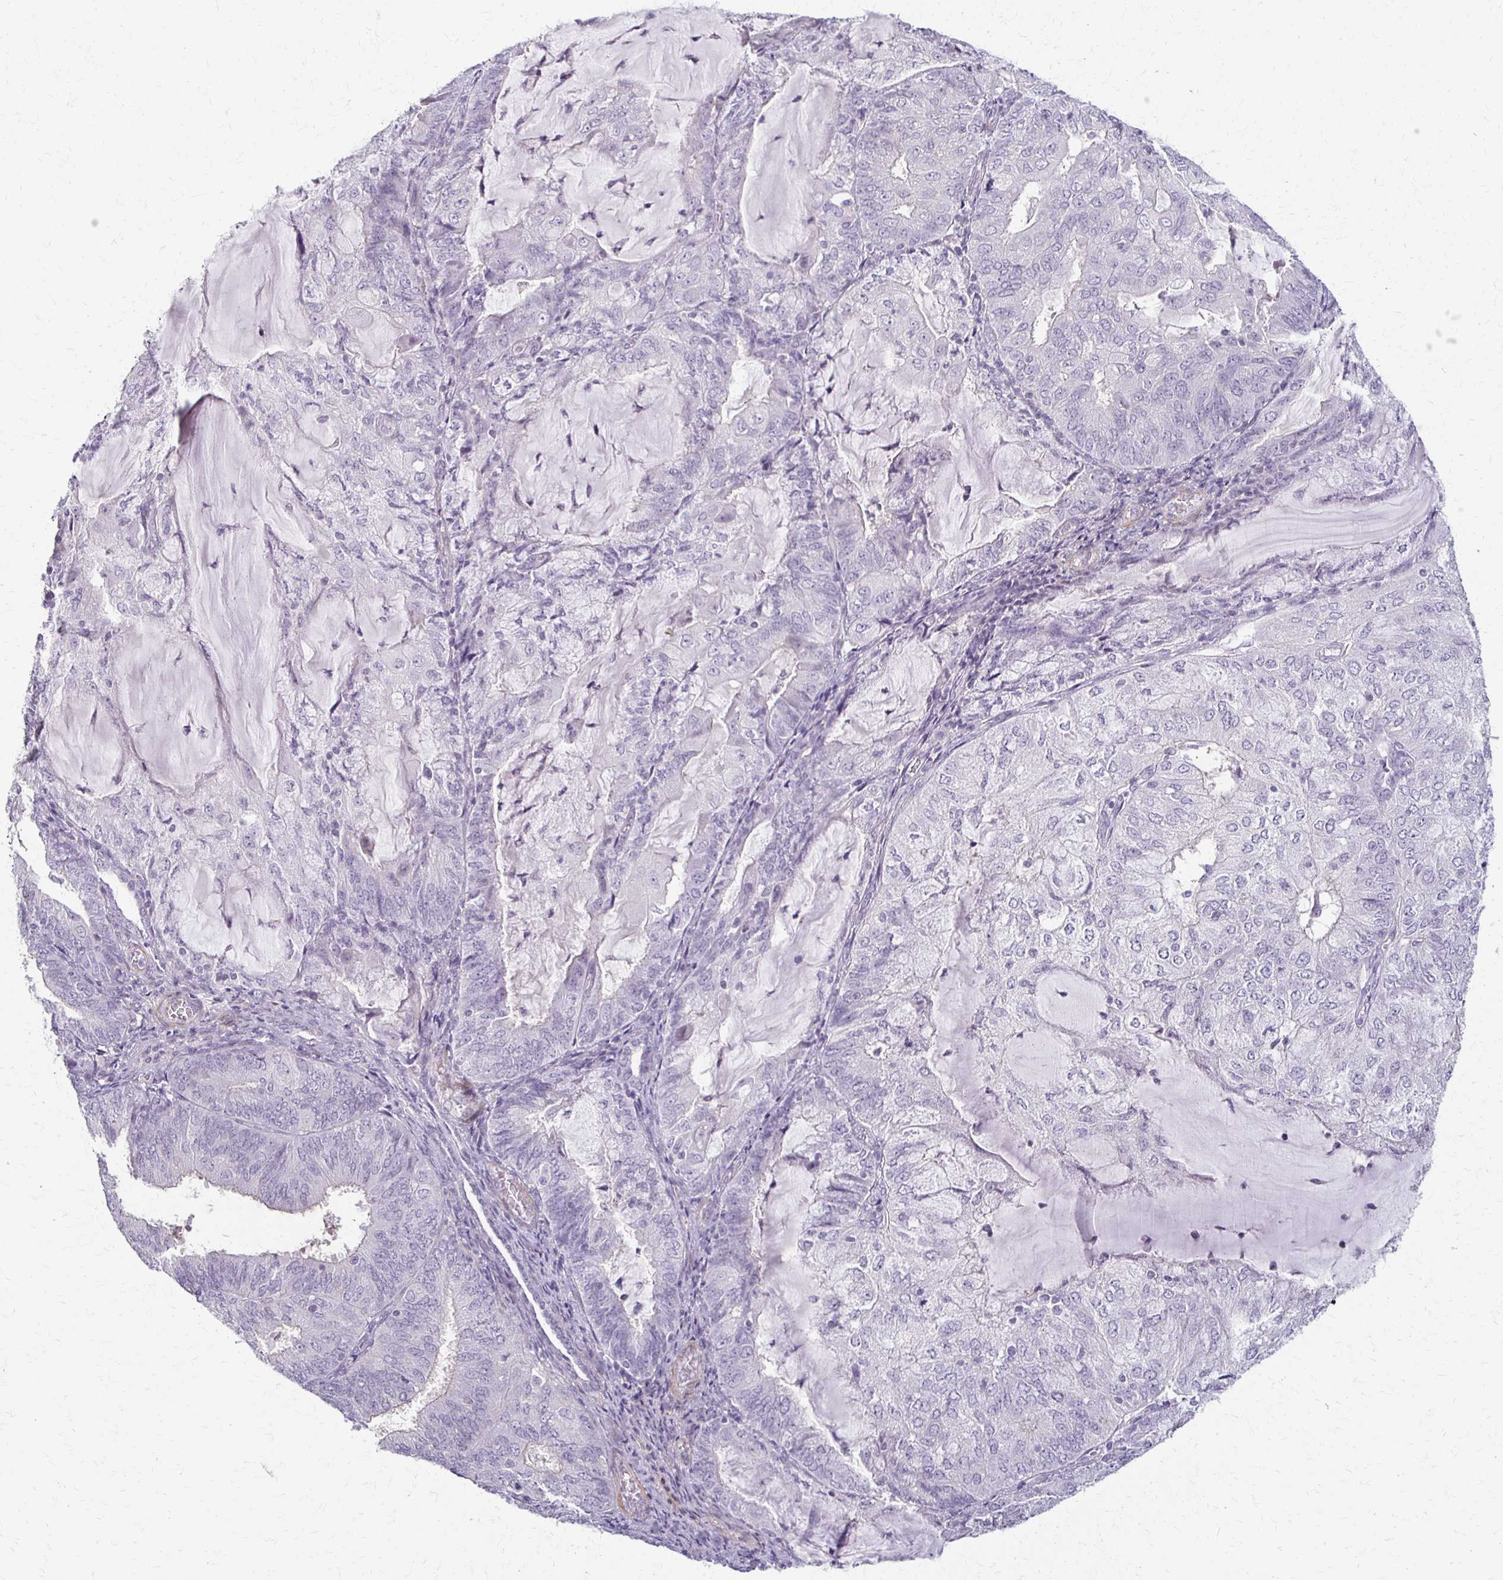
{"staining": {"intensity": "negative", "quantity": "none", "location": "none"}, "tissue": "endometrial cancer", "cell_type": "Tumor cells", "image_type": "cancer", "snomed": [{"axis": "morphology", "description": "Adenocarcinoma, NOS"}, {"axis": "topography", "description": "Endometrium"}], "caption": "A micrograph of endometrial adenocarcinoma stained for a protein reveals no brown staining in tumor cells. (IHC, brightfield microscopy, high magnification).", "gene": "FOXO4", "patient": {"sex": "female", "age": 81}}